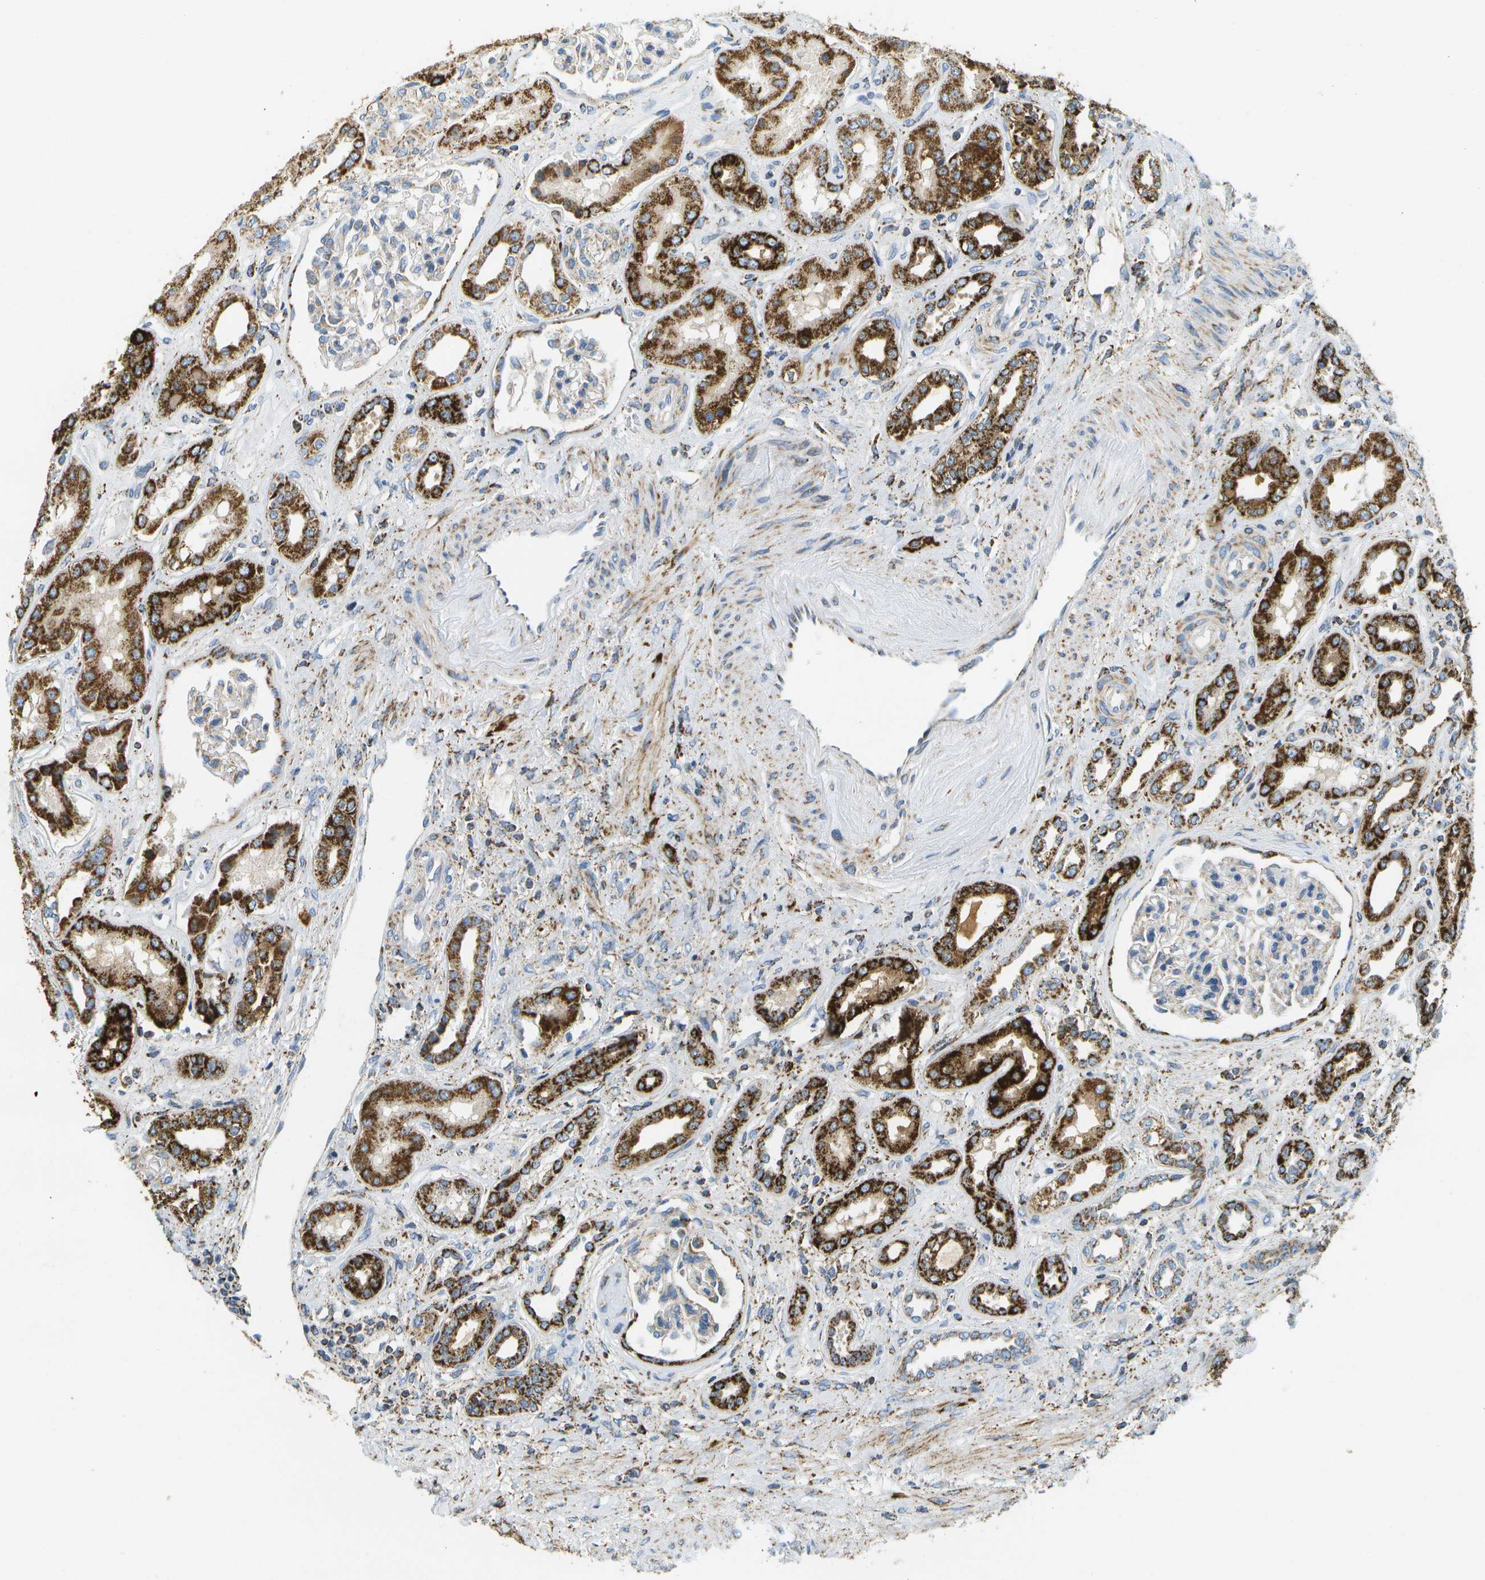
{"staining": {"intensity": "negative", "quantity": "none", "location": "none"}, "tissue": "kidney", "cell_type": "Cells in glomeruli", "image_type": "normal", "snomed": [{"axis": "morphology", "description": "Normal tissue, NOS"}, {"axis": "topography", "description": "Kidney"}], "caption": "IHC image of unremarkable kidney: kidney stained with DAB (3,3'-diaminobenzidine) reveals no significant protein positivity in cells in glomeruli. The staining was performed using DAB to visualize the protein expression in brown, while the nuclei were stained in blue with hematoxylin (Magnification: 20x).", "gene": "HLCS", "patient": {"sex": "male", "age": 59}}